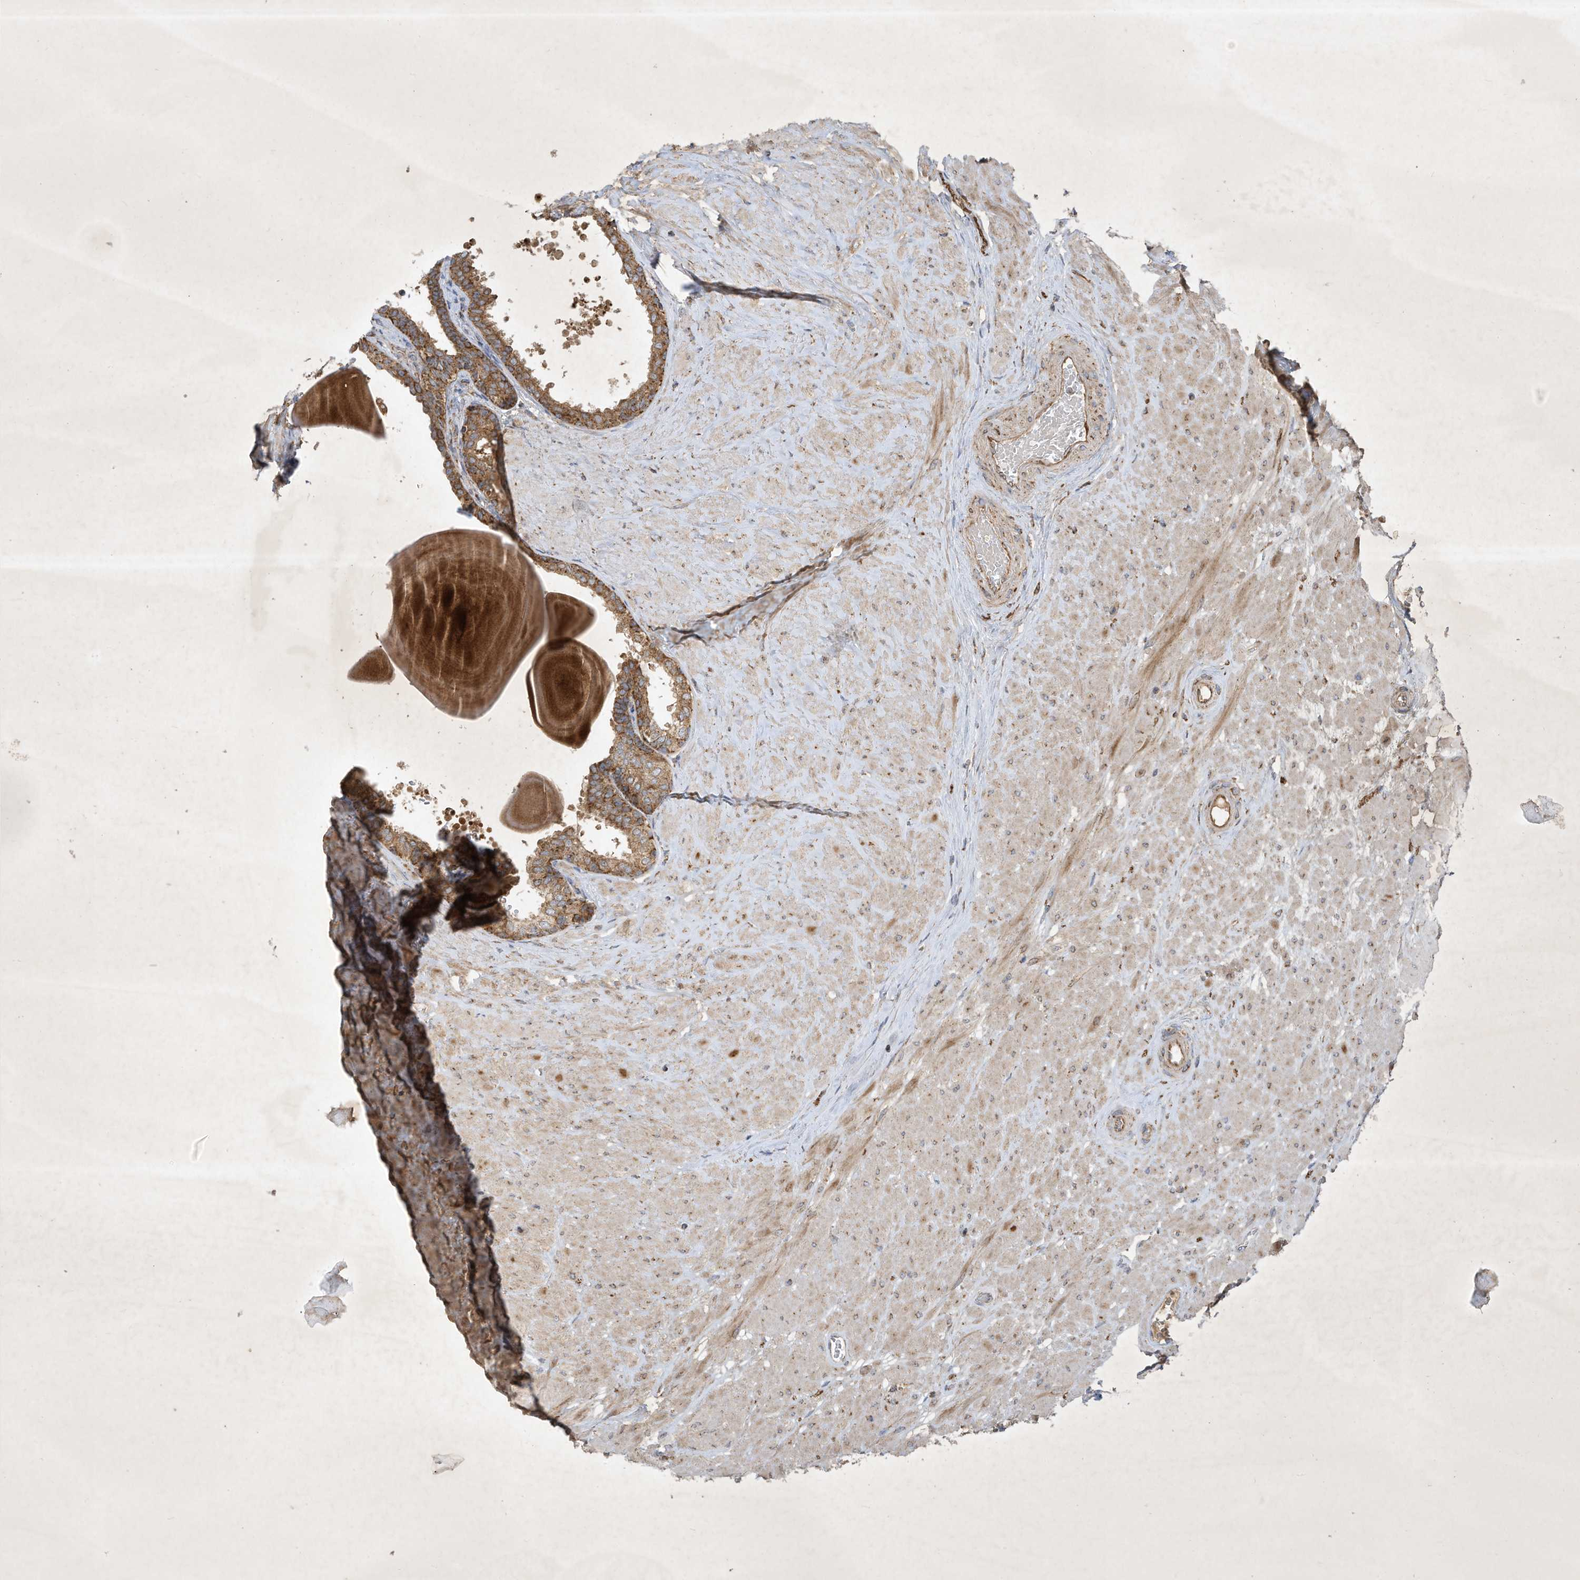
{"staining": {"intensity": "moderate", "quantity": ">75%", "location": "cytoplasmic/membranous"}, "tissue": "prostate", "cell_type": "Glandular cells", "image_type": "normal", "snomed": [{"axis": "morphology", "description": "Normal tissue, NOS"}, {"axis": "topography", "description": "Prostate"}], "caption": "This micrograph displays normal prostate stained with immunohistochemistry to label a protein in brown. The cytoplasmic/membranous of glandular cells show moderate positivity for the protein. Nuclei are counter-stained blue.", "gene": "SYNJ2", "patient": {"sex": "male", "age": 48}}